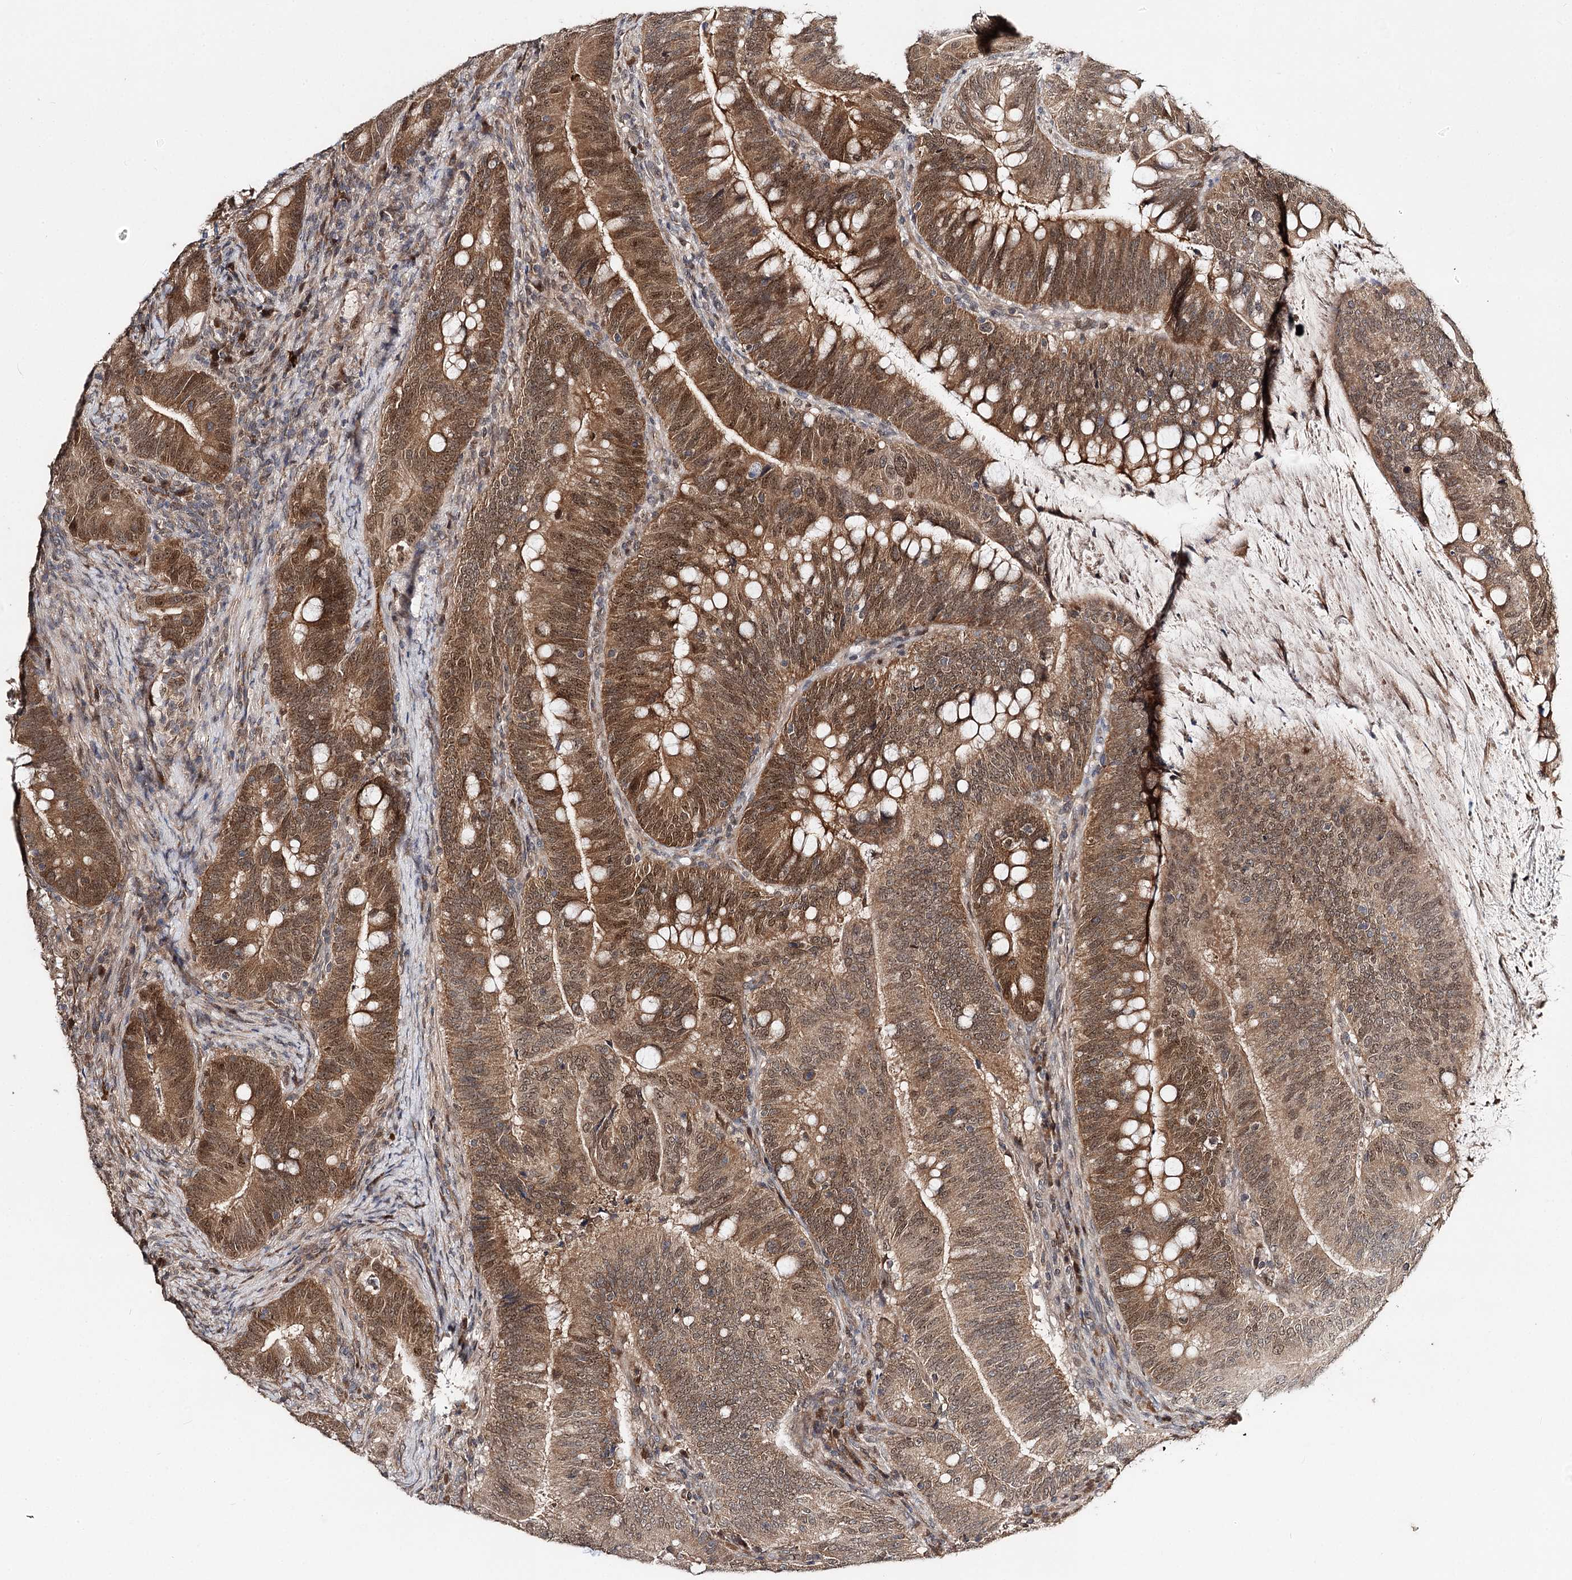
{"staining": {"intensity": "strong", "quantity": ">75%", "location": "cytoplasmic/membranous,nuclear"}, "tissue": "colorectal cancer", "cell_type": "Tumor cells", "image_type": "cancer", "snomed": [{"axis": "morphology", "description": "Adenocarcinoma, NOS"}, {"axis": "topography", "description": "Colon"}], "caption": "DAB immunohistochemical staining of human adenocarcinoma (colorectal) shows strong cytoplasmic/membranous and nuclear protein expression in about >75% of tumor cells.", "gene": "NOPCHAP1", "patient": {"sex": "female", "age": 66}}